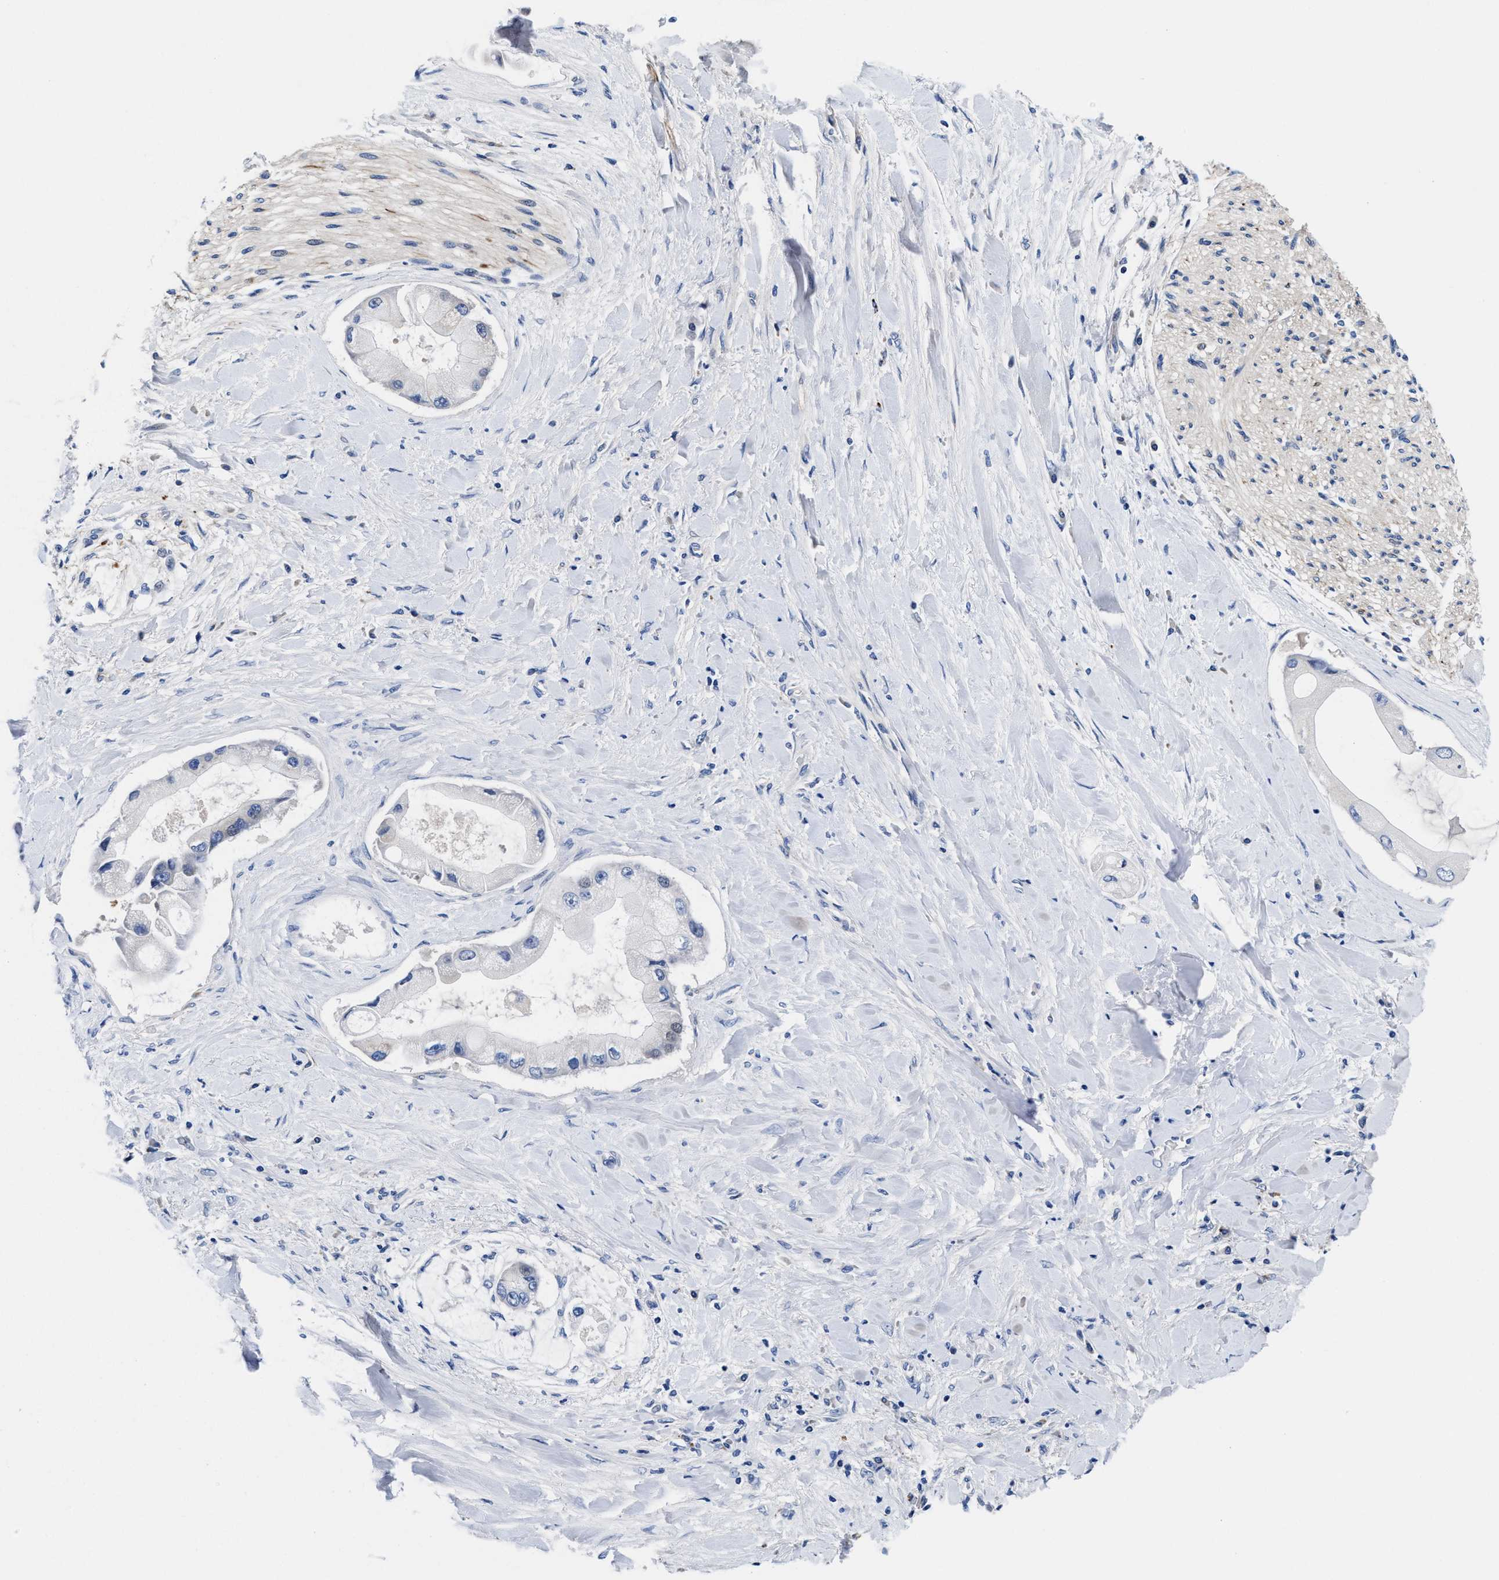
{"staining": {"intensity": "negative", "quantity": "none", "location": "none"}, "tissue": "liver cancer", "cell_type": "Tumor cells", "image_type": "cancer", "snomed": [{"axis": "morphology", "description": "Cholangiocarcinoma"}, {"axis": "topography", "description": "Liver"}], "caption": "Tumor cells are negative for brown protein staining in cholangiocarcinoma (liver). Brightfield microscopy of IHC stained with DAB (3,3'-diaminobenzidine) (brown) and hematoxylin (blue), captured at high magnification.", "gene": "DHRS13", "patient": {"sex": "male", "age": 50}}